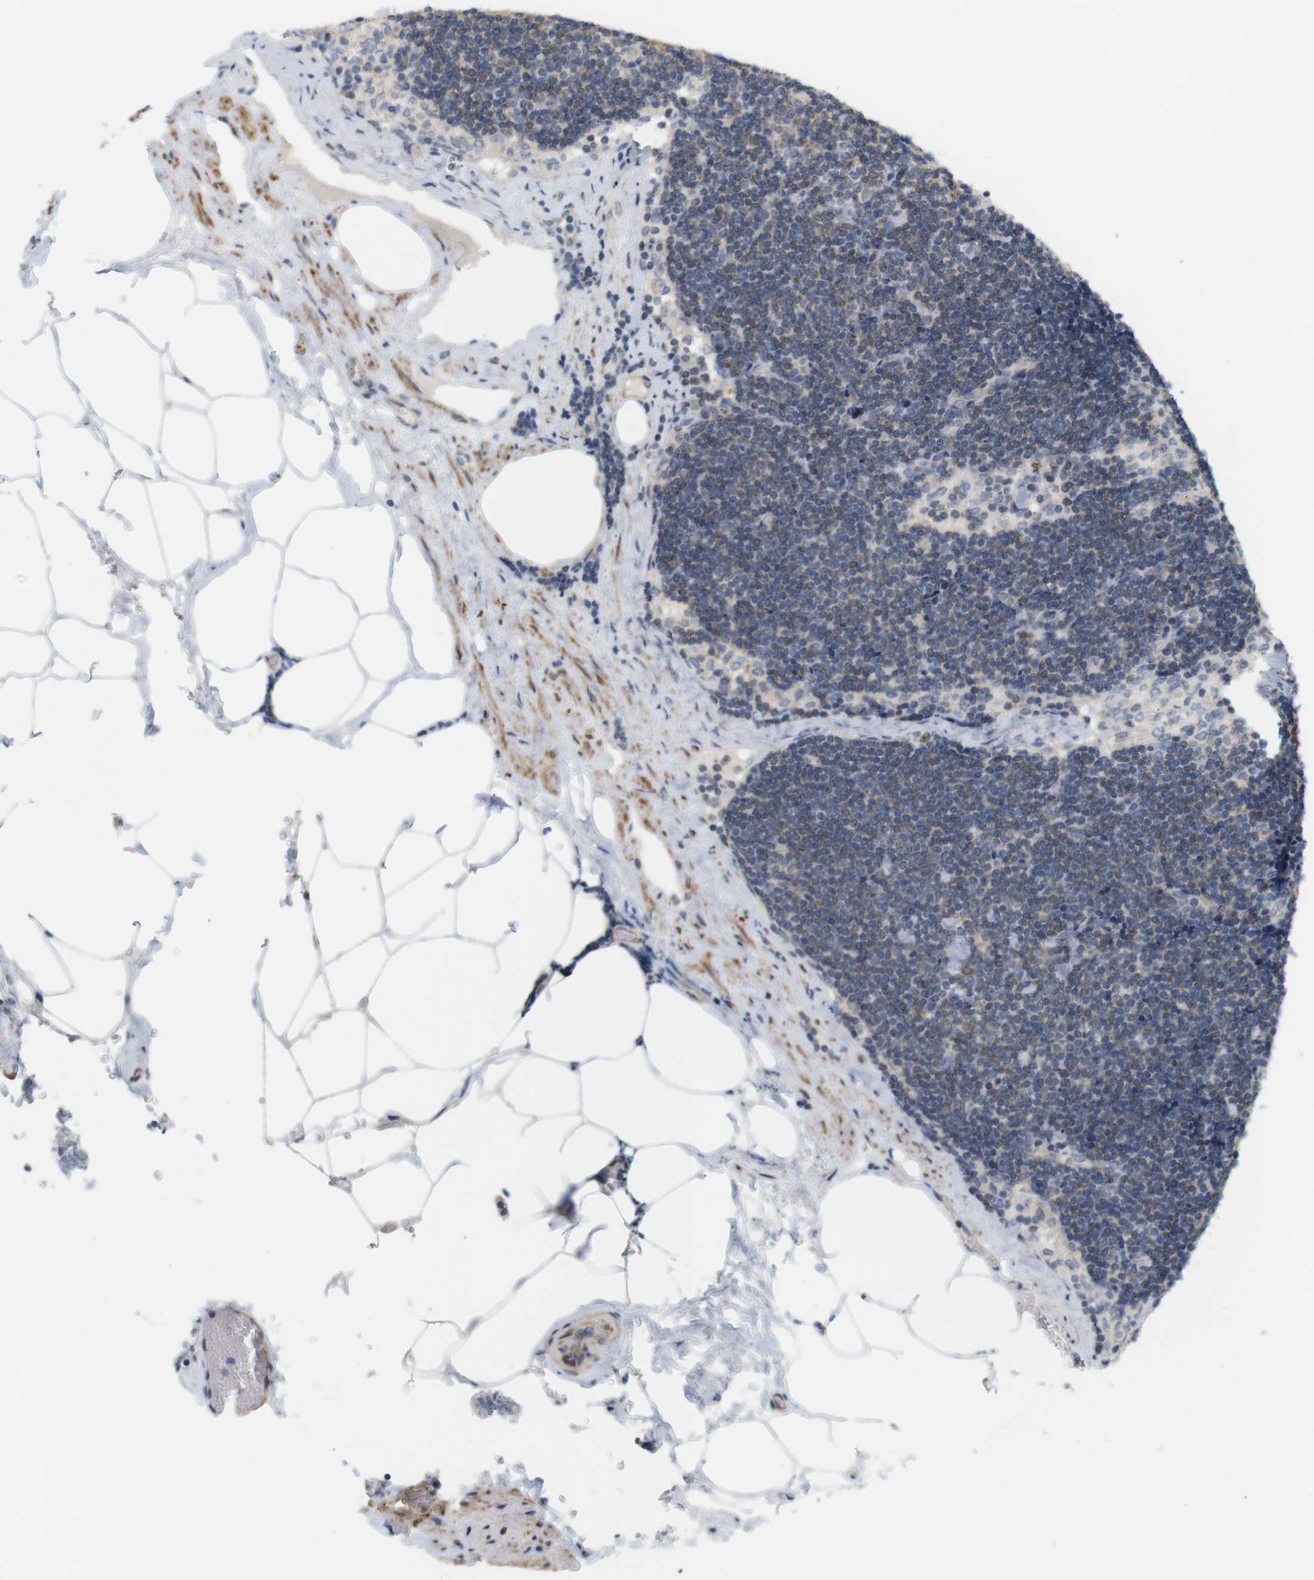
{"staining": {"intensity": "moderate", "quantity": "25%-75%", "location": "cytoplasmic/membranous"}, "tissue": "lymph node", "cell_type": "Germinal center cells", "image_type": "normal", "snomed": [{"axis": "morphology", "description": "Normal tissue, NOS"}, {"axis": "topography", "description": "Lymph node"}], "caption": "Brown immunohistochemical staining in unremarkable lymph node displays moderate cytoplasmic/membranous staining in approximately 25%-75% of germinal center cells. Using DAB (3,3'-diaminobenzidine) (brown) and hematoxylin (blue) stains, captured at high magnification using brightfield microscopy.", "gene": "ITPR1", "patient": {"sex": "male", "age": 63}}